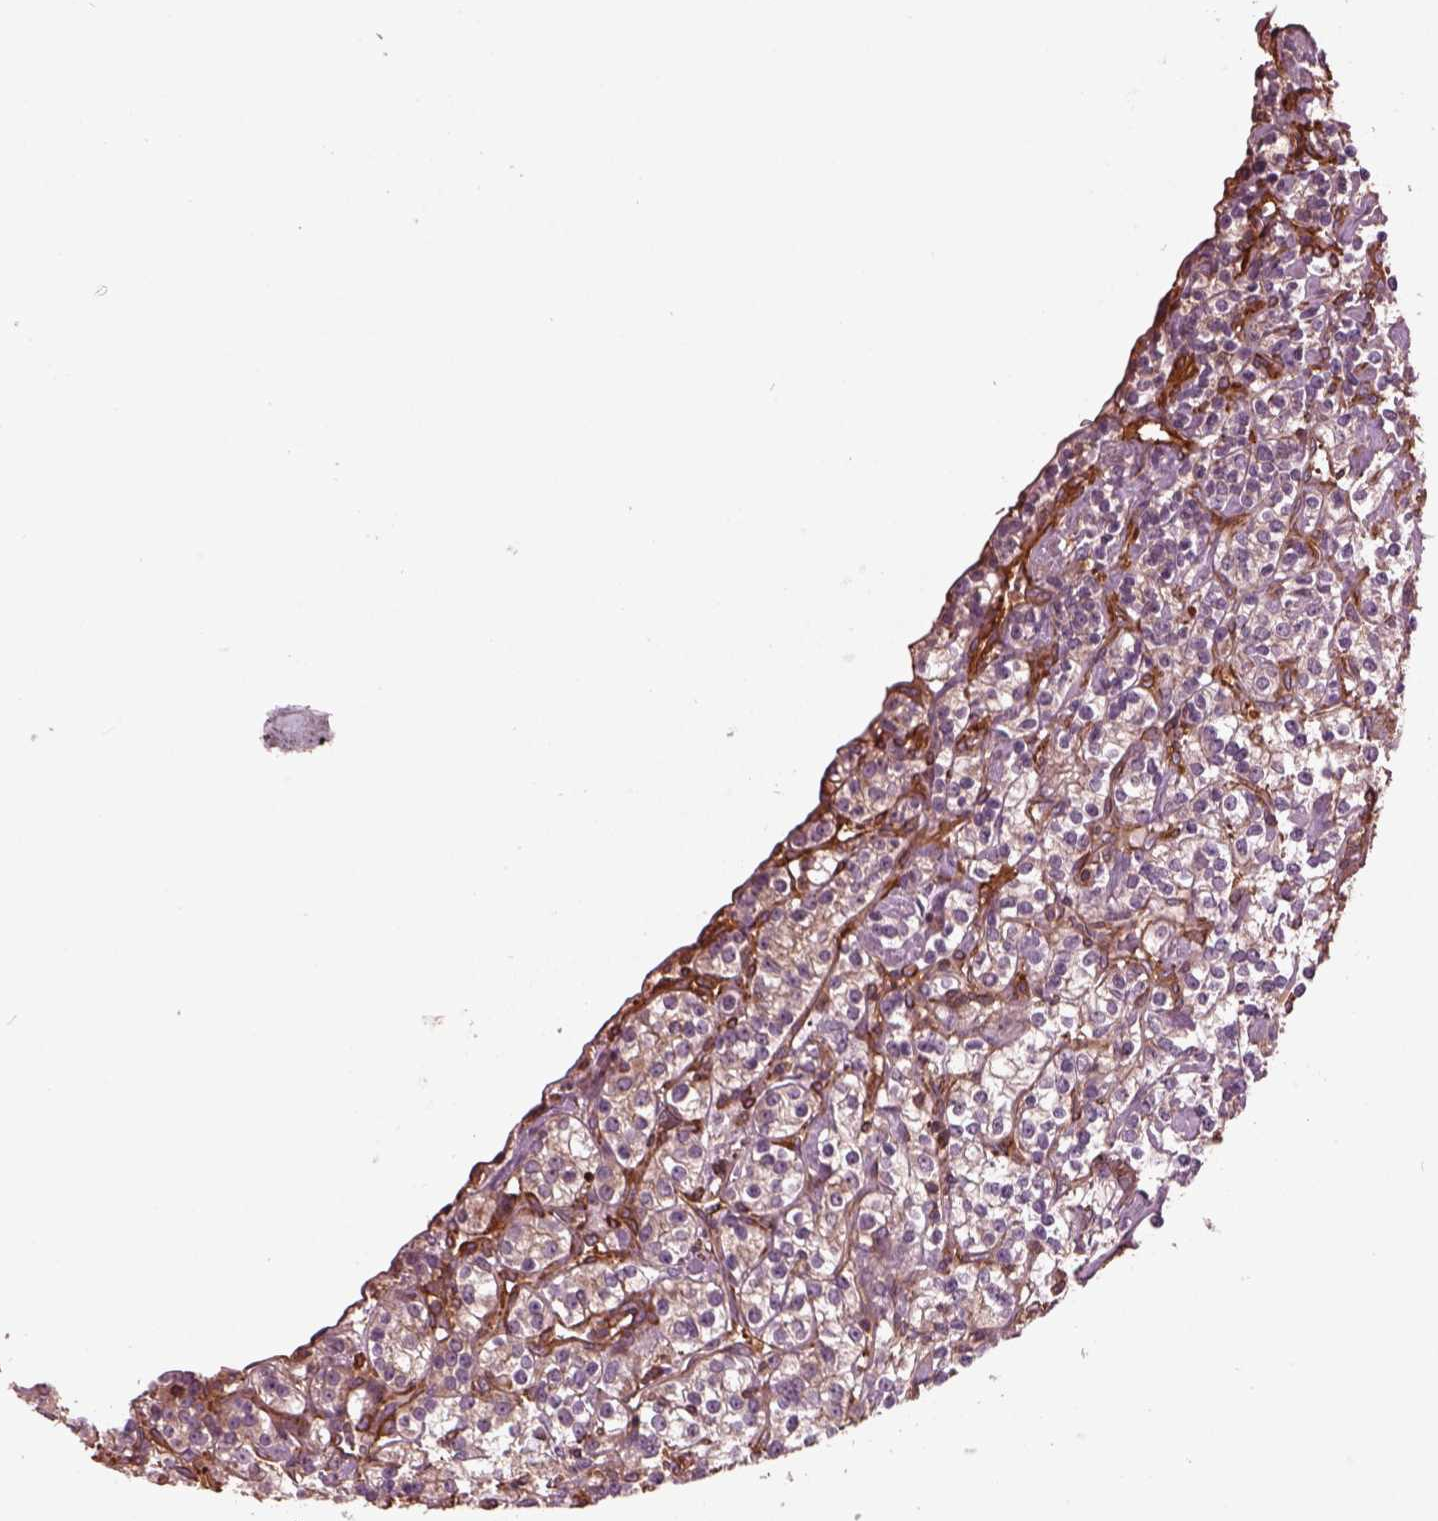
{"staining": {"intensity": "weak", "quantity": "<25%", "location": "cytoplasmic/membranous"}, "tissue": "renal cancer", "cell_type": "Tumor cells", "image_type": "cancer", "snomed": [{"axis": "morphology", "description": "Adenocarcinoma, NOS"}, {"axis": "topography", "description": "Kidney"}], "caption": "DAB immunohistochemical staining of renal cancer exhibits no significant expression in tumor cells.", "gene": "MYL6", "patient": {"sex": "male", "age": 77}}